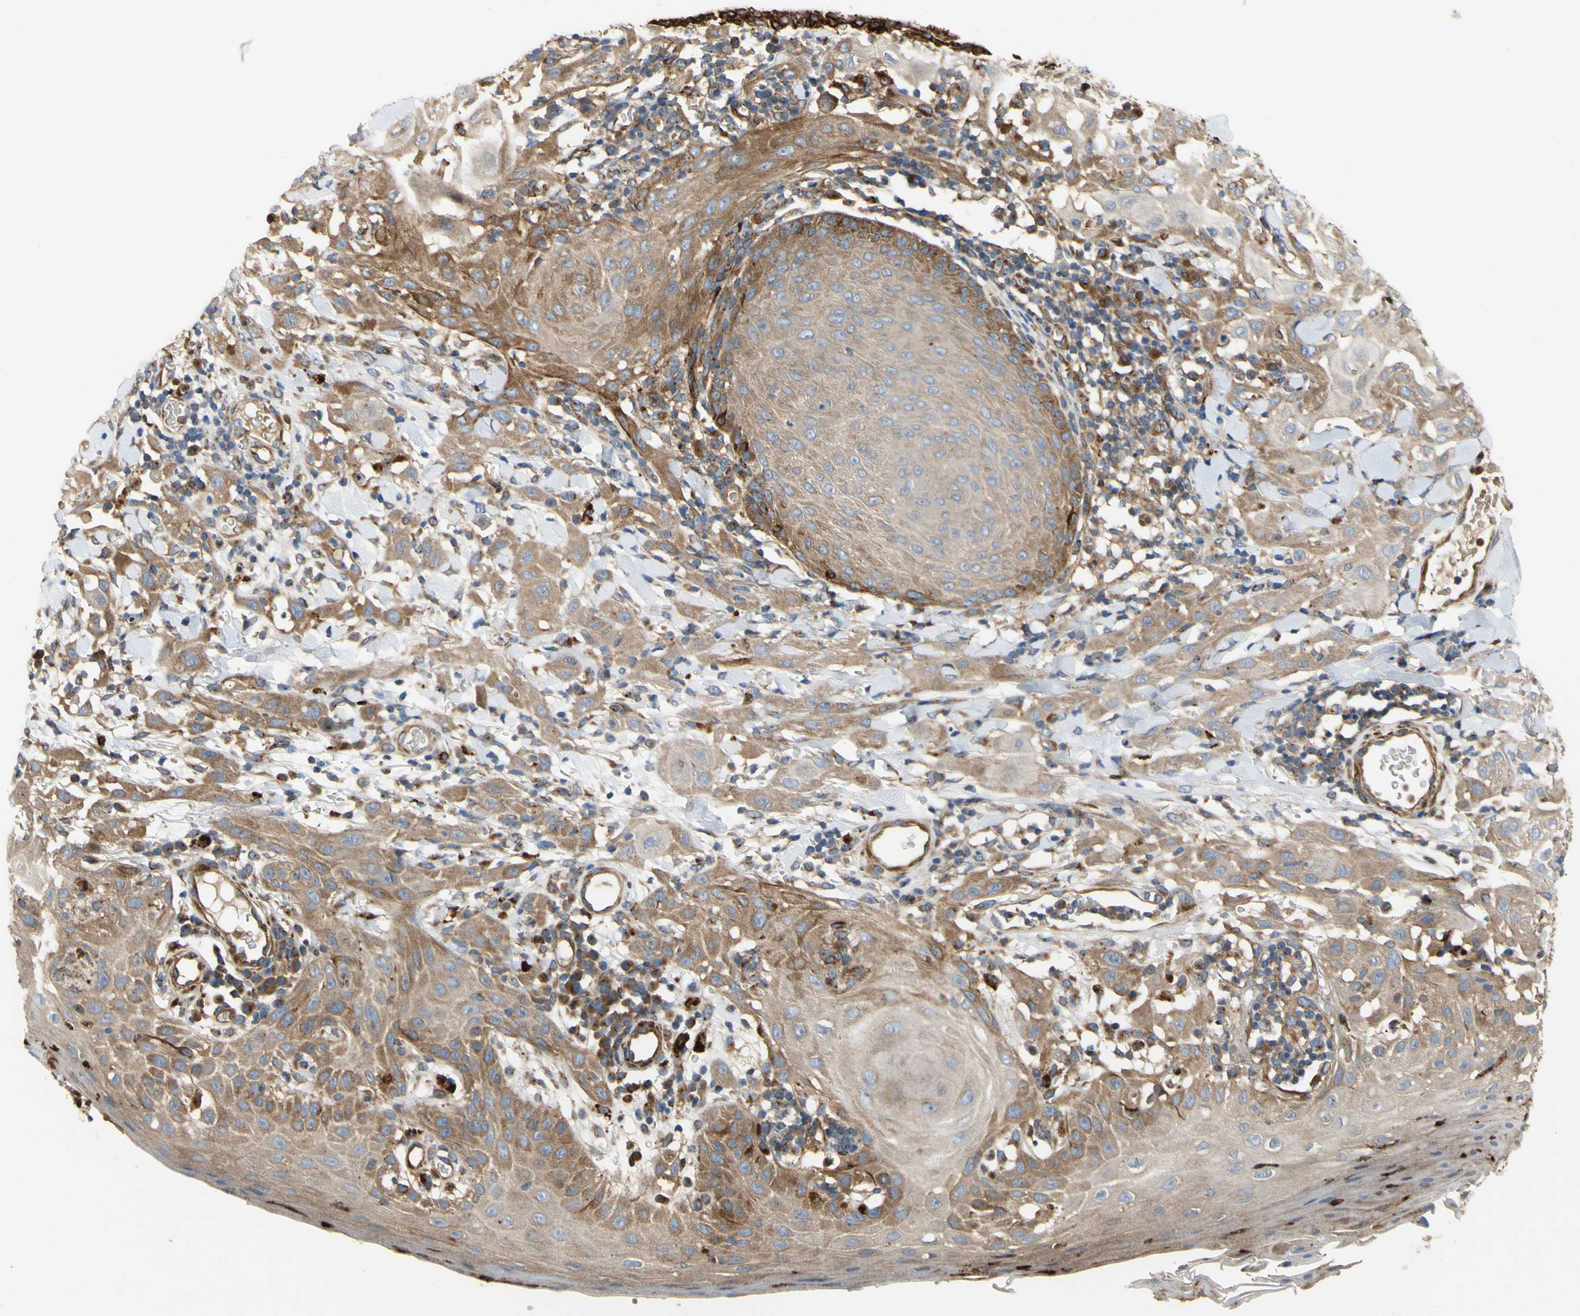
{"staining": {"intensity": "moderate", "quantity": ">75%", "location": "cytoplasmic/membranous"}, "tissue": "skin cancer", "cell_type": "Tumor cells", "image_type": "cancer", "snomed": [{"axis": "morphology", "description": "Squamous cell carcinoma, NOS"}, {"axis": "topography", "description": "Skin"}], "caption": "This is an image of IHC staining of skin squamous cell carcinoma, which shows moderate expression in the cytoplasmic/membranous of tumor cells.", "gene": "TUBG2", "patient": {"sex": "male", "age": 24}}